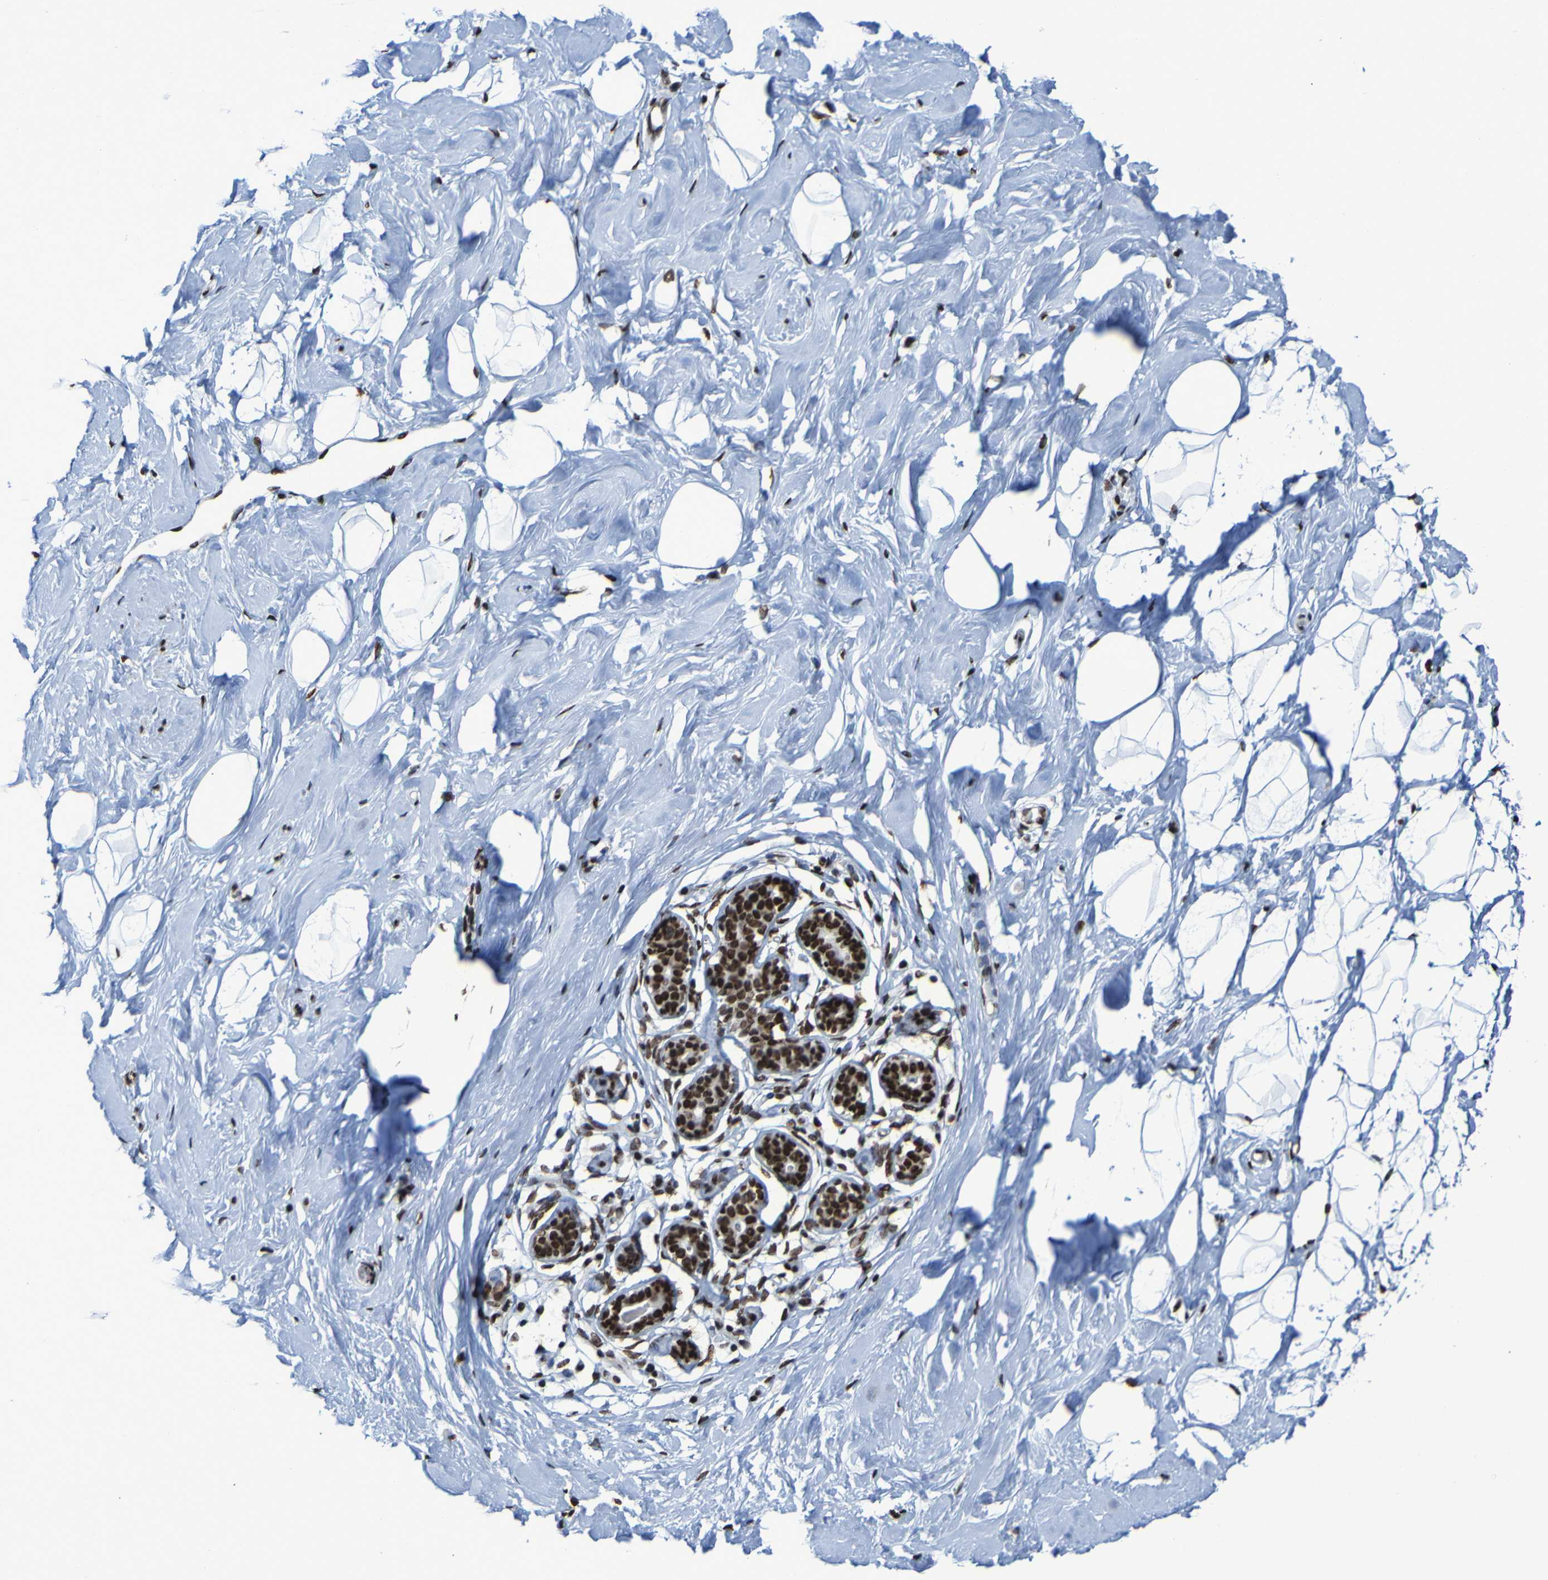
{"staining": {"intensity": "strong", "quantity": "25%-75%", "location": "nuclear"}, "tissue": "breast", "cell_type": "Adipocytes", "image_type": "normal", "snomed": [{"axis": "morphology", "description": "Normal tissue, NOS"}, {"axis": "topography", "description": "Breast"}], "caption": "The histopathology image exhibits staining of benign breast, revealing strong nuclear protein positivity (brown color) within adipocytes. (DAB IHC, brown staining for protein, blue staining for nuclei).", "gene": "HNRNPR", "patient": {"sex": "female", "age": 23}}